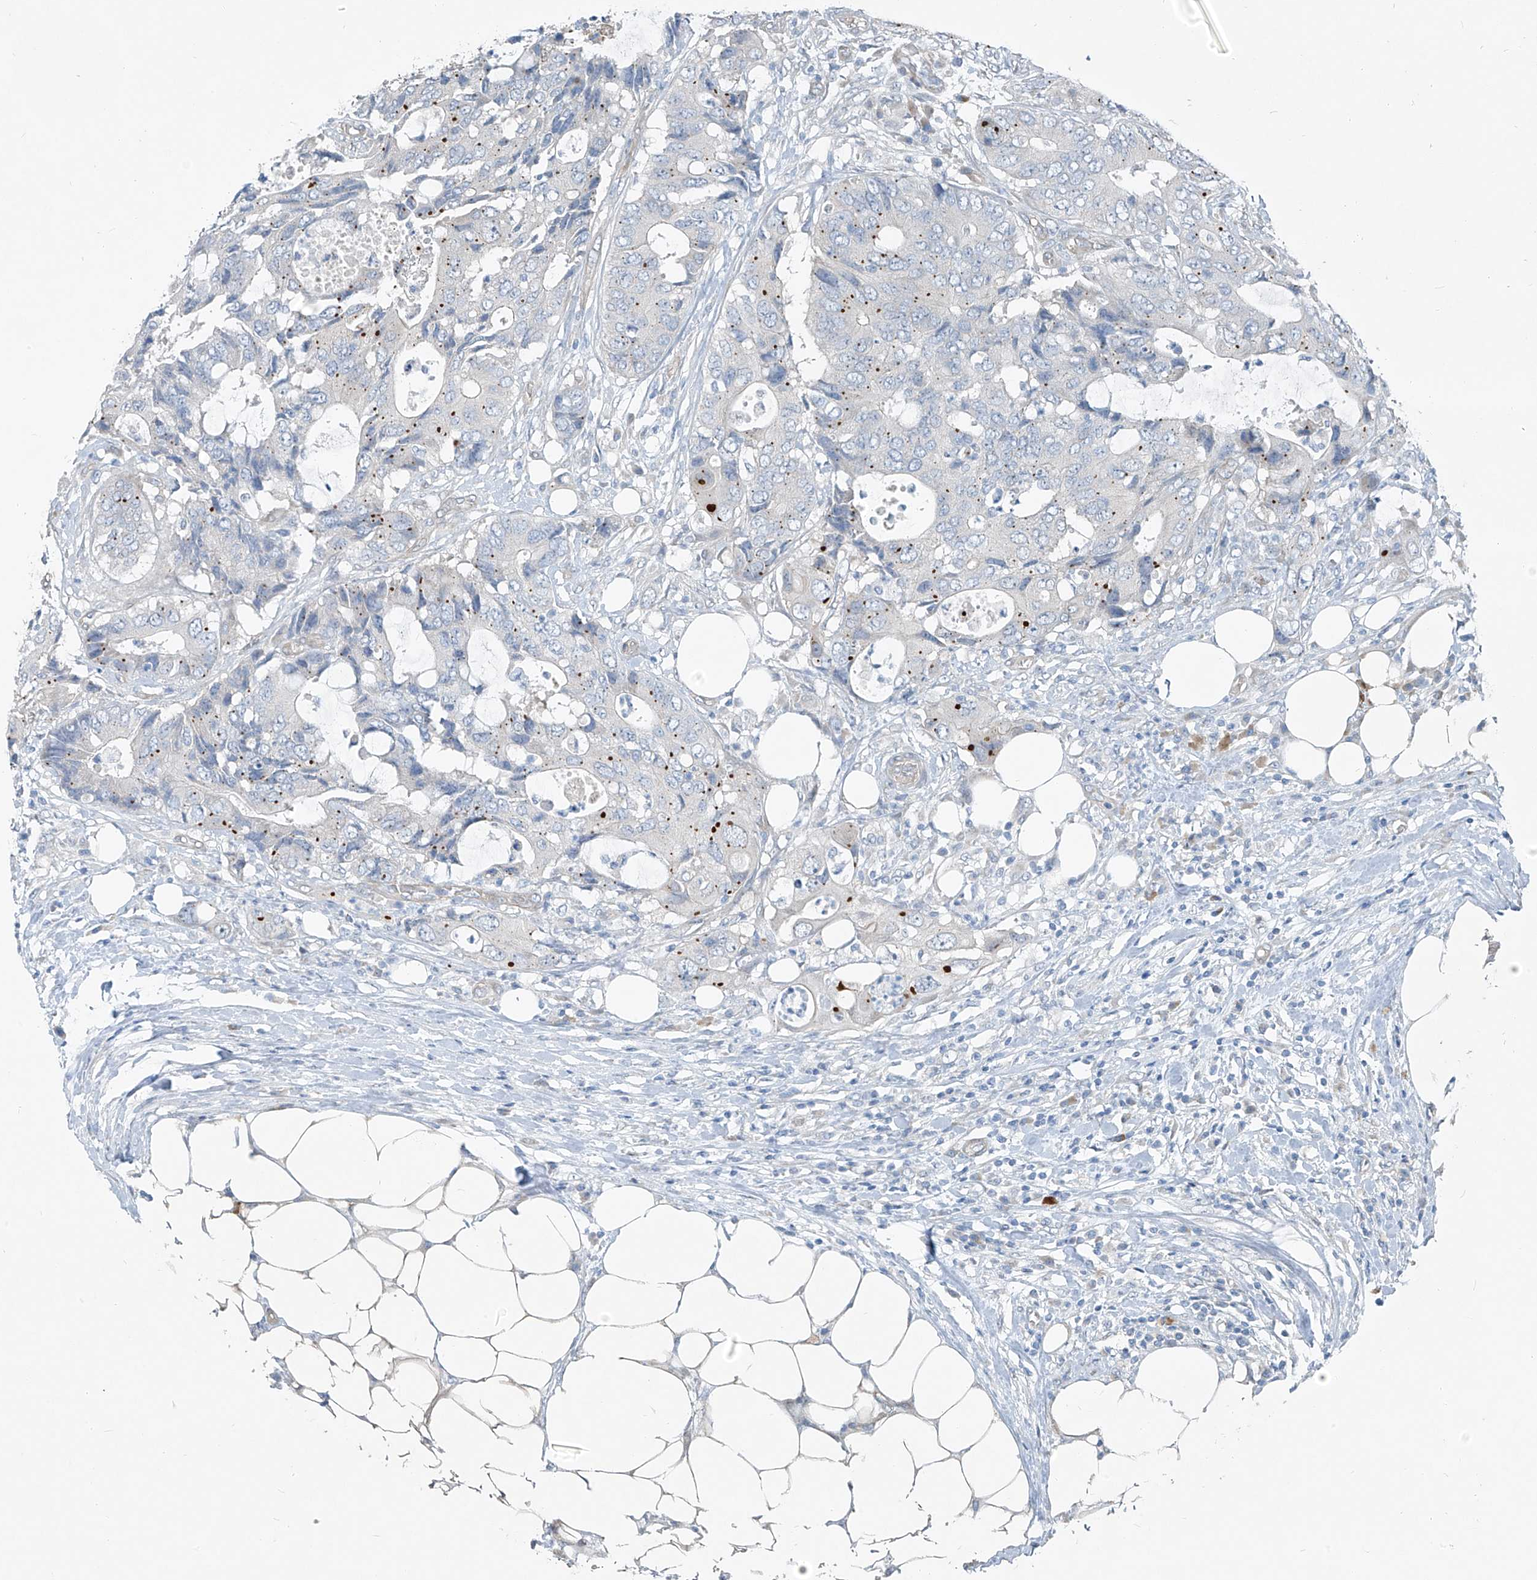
{"staining": {"intensity": "negative", "quantity": "none", "location": "none"}, "tissue": "colorectal cancer", "cell_type": "Tumor cells", "image_type": "cancer", "snomed": [{"axis": "morphology", "description": "Adenocarcinoma, NOS"}, {"axis": "topography", "description": "Colon"}], "caption": "Tumor cells are negative for protein expression in human adenocarcinoma (colorectal).", "gene": "TNS2", "patient": {"sex": "male", "age": 71}}